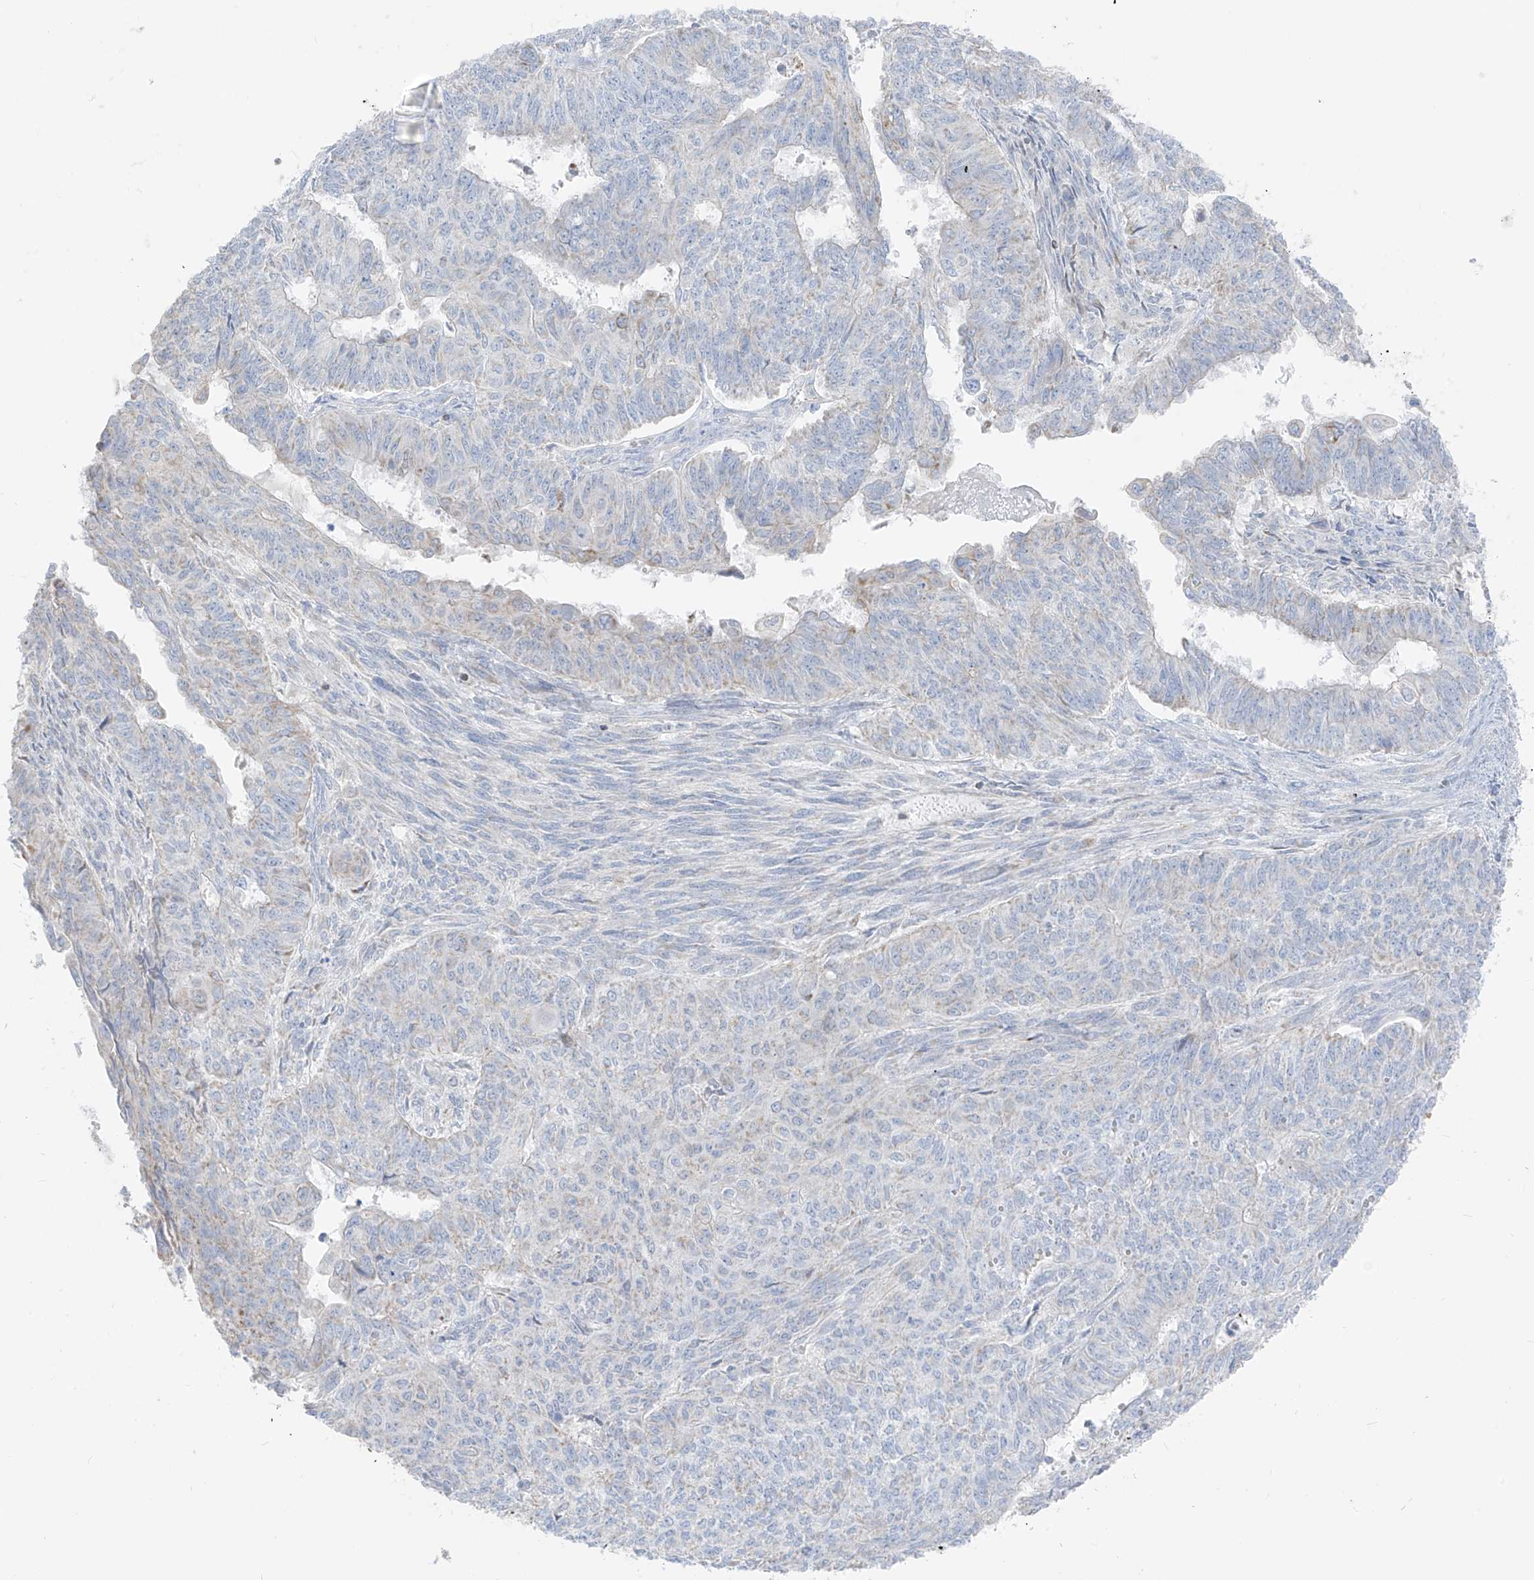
{"staining": {"intensity": "negative", "quantity": "none", "location": "none"}, "tissue": "endometrial cancer", "cell_type": "Tumor cells", "image_type": "cancer", "snomed": [{"axis": "morphology", "description": "Adenocarcinoma, NOS"}, {"axis": "topography", "description": "Endometrium"}], "caption": "An immunohistochemistry histopathology image of adenocarcinoma (endometrial) is shown. There is no staining in tumor cells of adenocarcinoma (endometrial).", "gene": "ETHE1", "patient": {"sex": "female", "age": 32}}